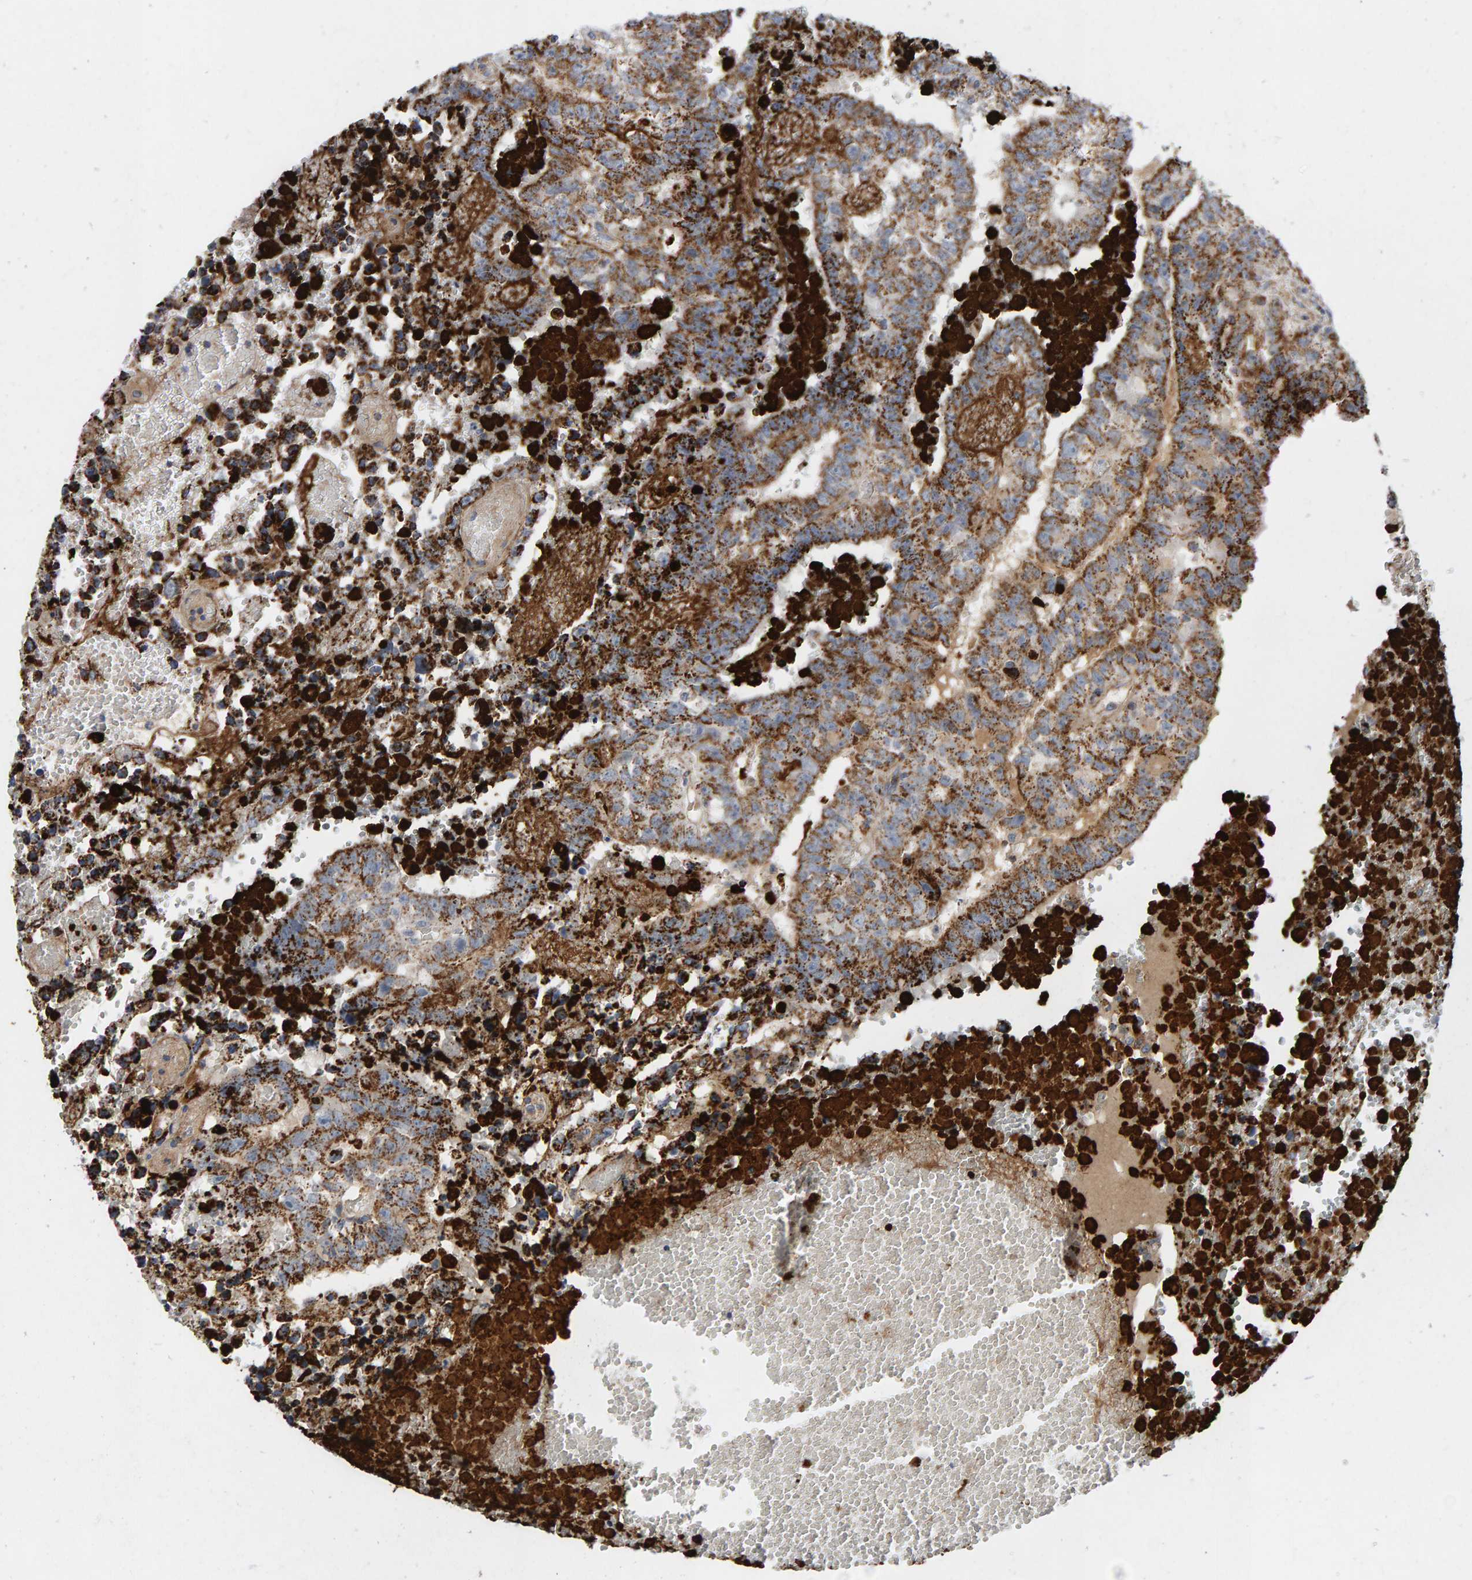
{"staining": {"intensity": "moderate", "quantity": ">75%", "location": "cytoplasmic/membranous"}, "tissue": "testis cancer", "cell_type": "Tumor cells", "image_type": "cancer", "snomed": [{"axis": "morphology", "description": "Carcinoma, Embryonal, NOS"}, {"axis": "topography", "description": "Testis"}], "caption": "Protein positivity by immunohistochemistry (IHC) exhibits moderate cytoplasmic/membranous expression in about >75% of tumor cells in testis cancer. (Stains: DAB in brown, nuclei in blue, Microscopy: brightfield microscopy at high magnification).", "gene": "GGTA1", "patient": {"sex": "male", "age": 25}}